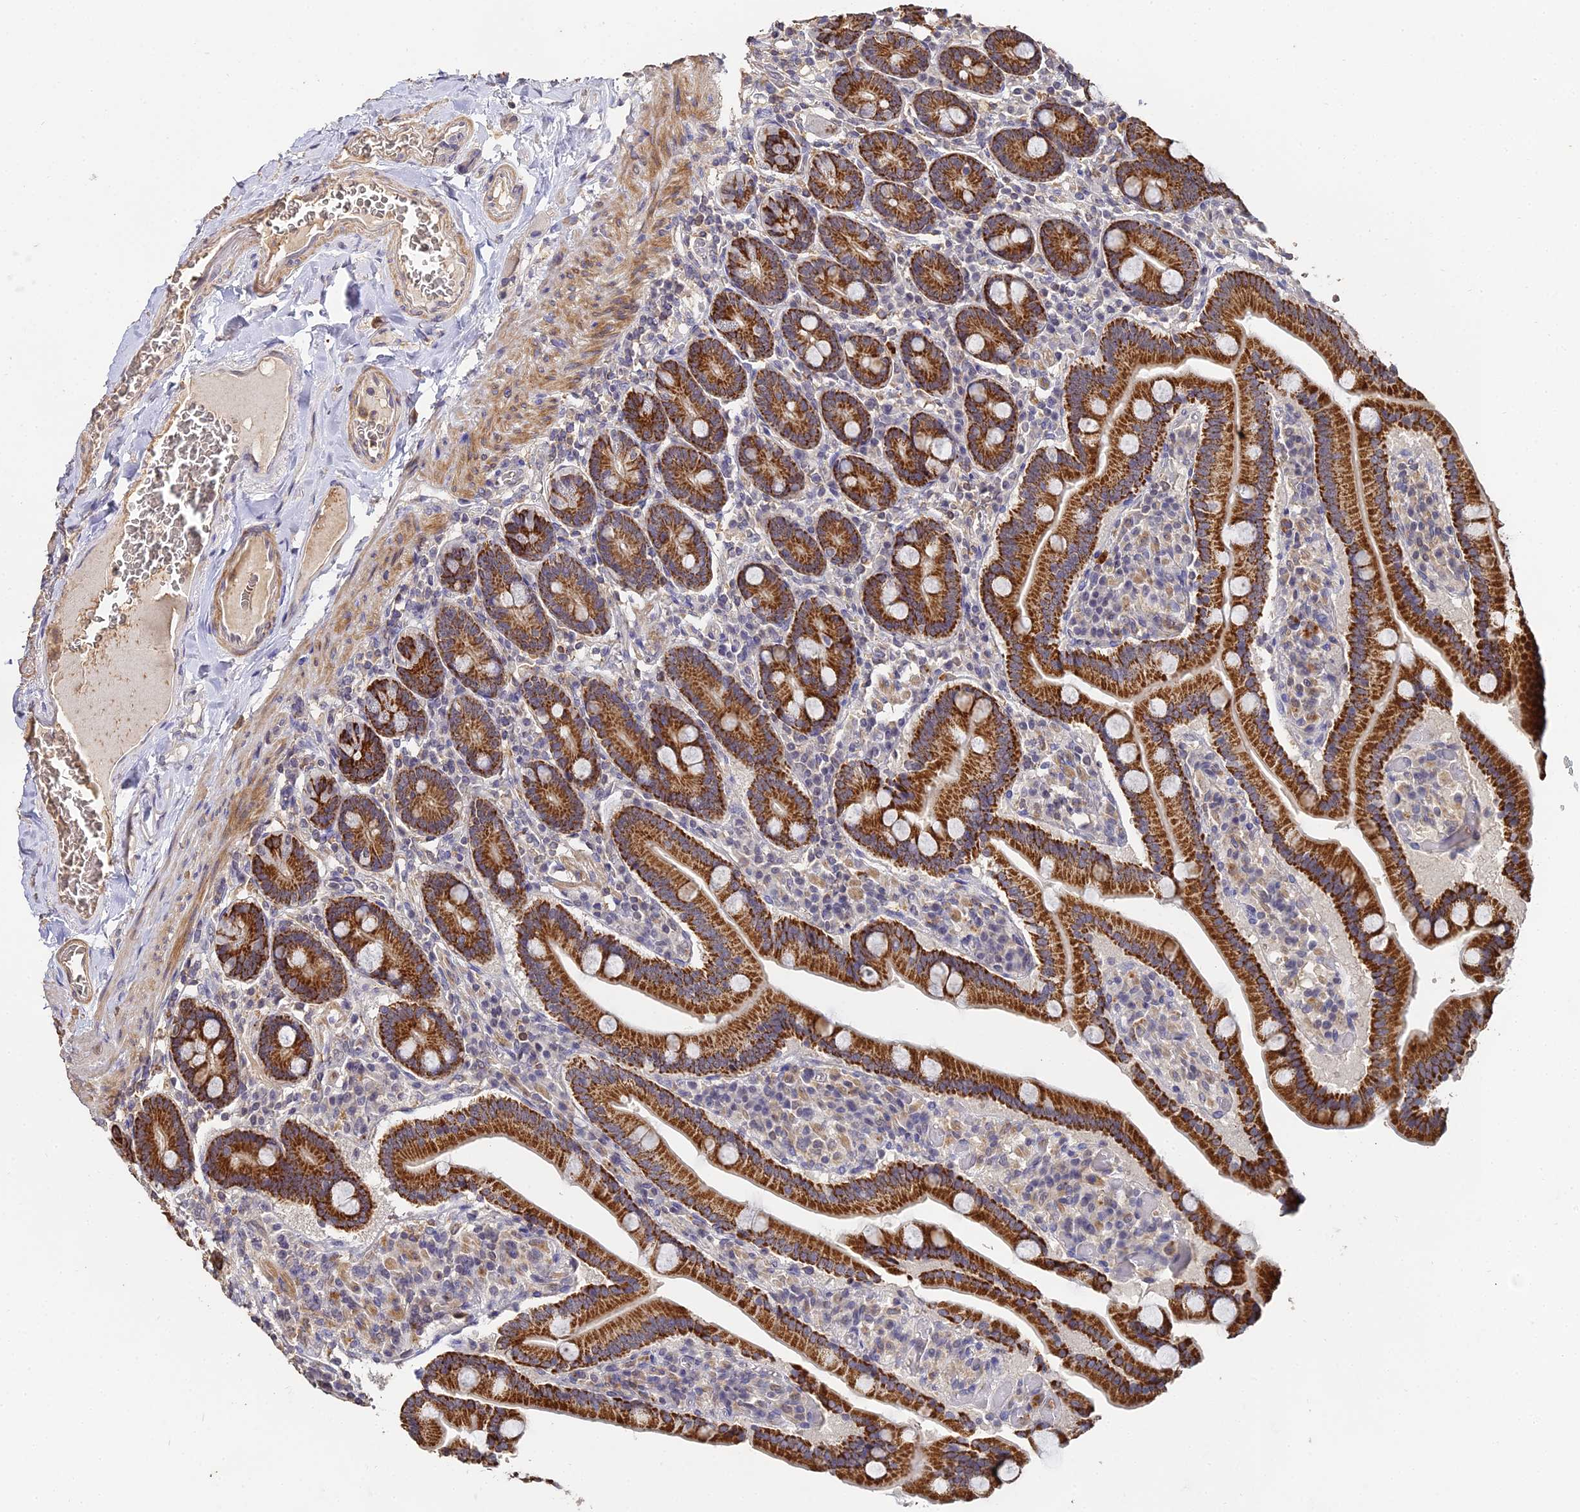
{"staining": {"intensity": "strong", "quantity": ">75%", "location": "cytoplasmic/membranous"}, "tissue": "duodenum", "cell_type": "Glandular cells", "image_type": "normal", "snomed": [{"axis": "morphology", "description": "Normal tissue, NOS"}, {"axis": "topography", "description": "Duodenum"}], "caption": "A brown stain labels strong cytoplasmic/membranous expression of a protein in glandular cells of normal duodenum.", "gene": "LSM5", "patient": {"sex": "female", "age": 62}}